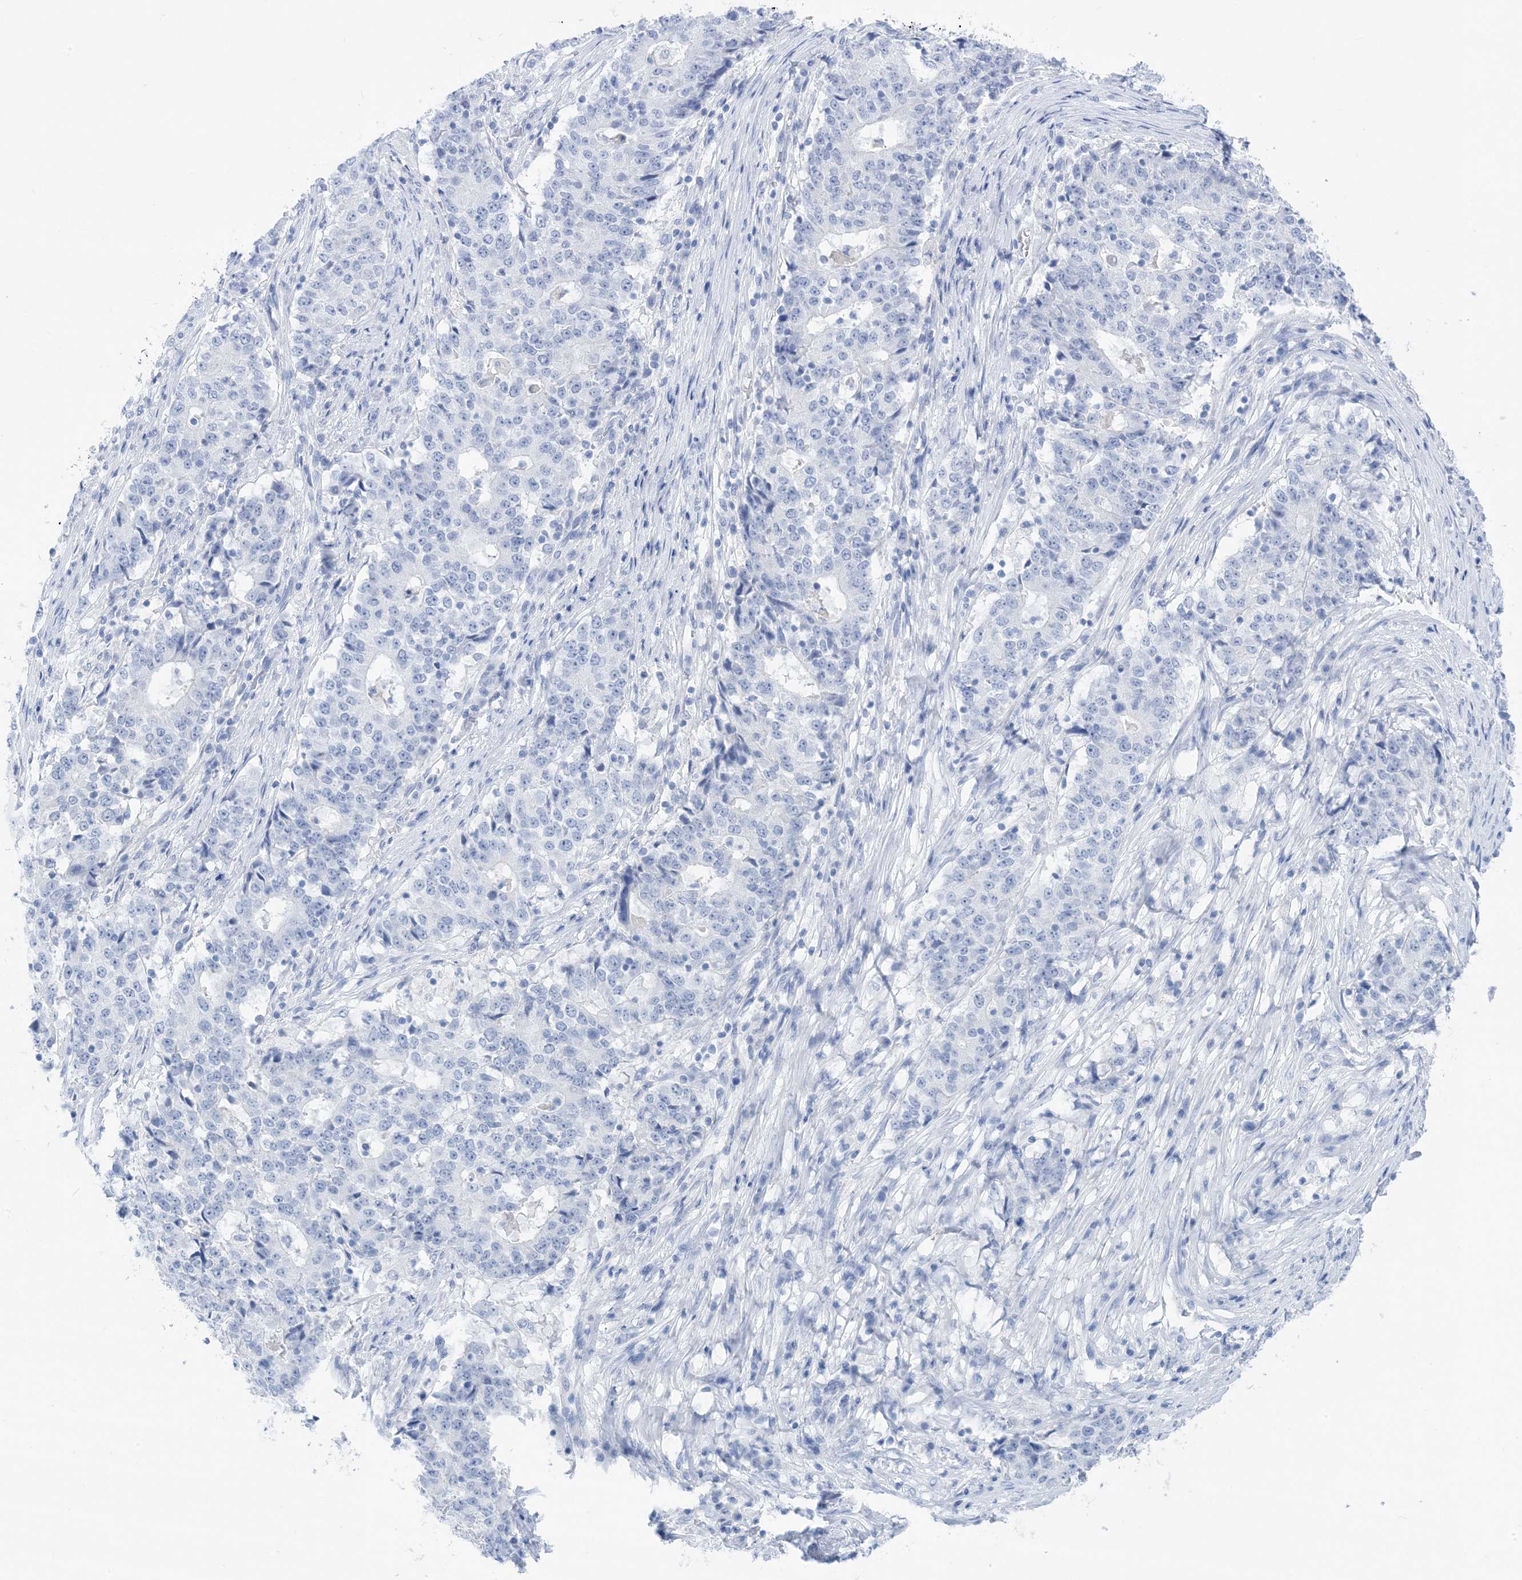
{"staining": {"intensity": "negative", "quantity": "none", "location": "none"}, "tissue": "stomach cancer", "cell_type": "Tumor cells", "image_type": "cancer", "snomed": [{"axis": "morphology", "description": "Adenocarcinoma, NOS"}, {"axis": "topography", "description": "Stomach"}], "caption": "The histopathology image shows no significant expression in tumor cells of stomach cancer (adenocarcinoma).", "gene": "SH3YL1", "patient": {"sex": "male", "age": 59}}